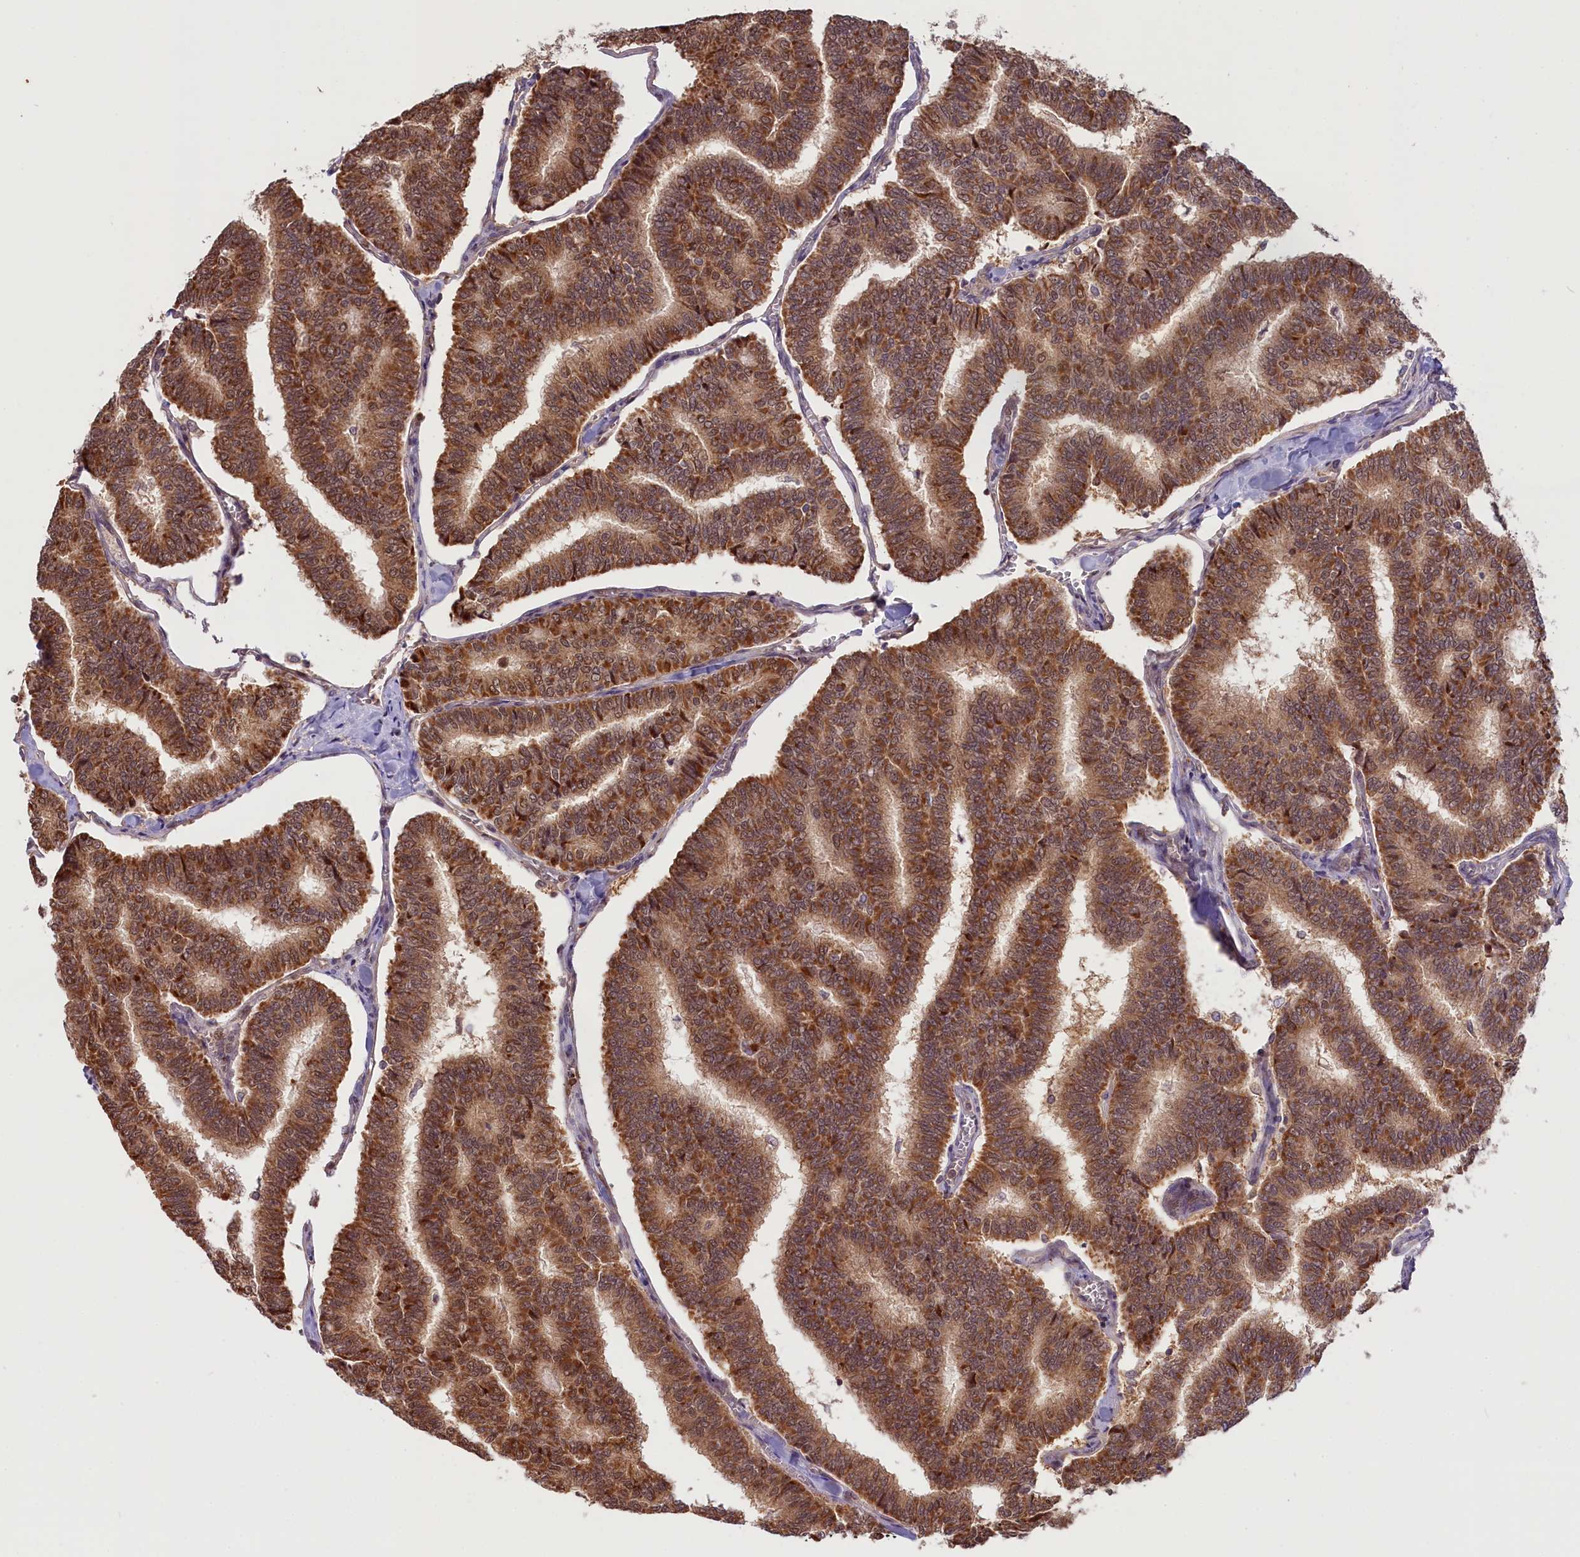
{"staining": {"intensity": "moderate", "quantity": ">75%", "location": "cytoplasmic/membranous,nuclear"}, "tissue": "thyroid cancer", "cell_type": "Tumor cells", "image_type": "cancer", "snomed": [{"axis": "morphology", "description": "Papillary adenocarcinoma, NOS"}, {"axis": "topography", "description": "Thyroid gland"}], "caption": "Moderate cytoplasmic/membranous and nuclear protein positivity is identified in approximately >75% of tumor cells in thyroid papillary adenocarcinoma.", "gene": "CARD8", "patient": {"sex": "female", "age": 35}}